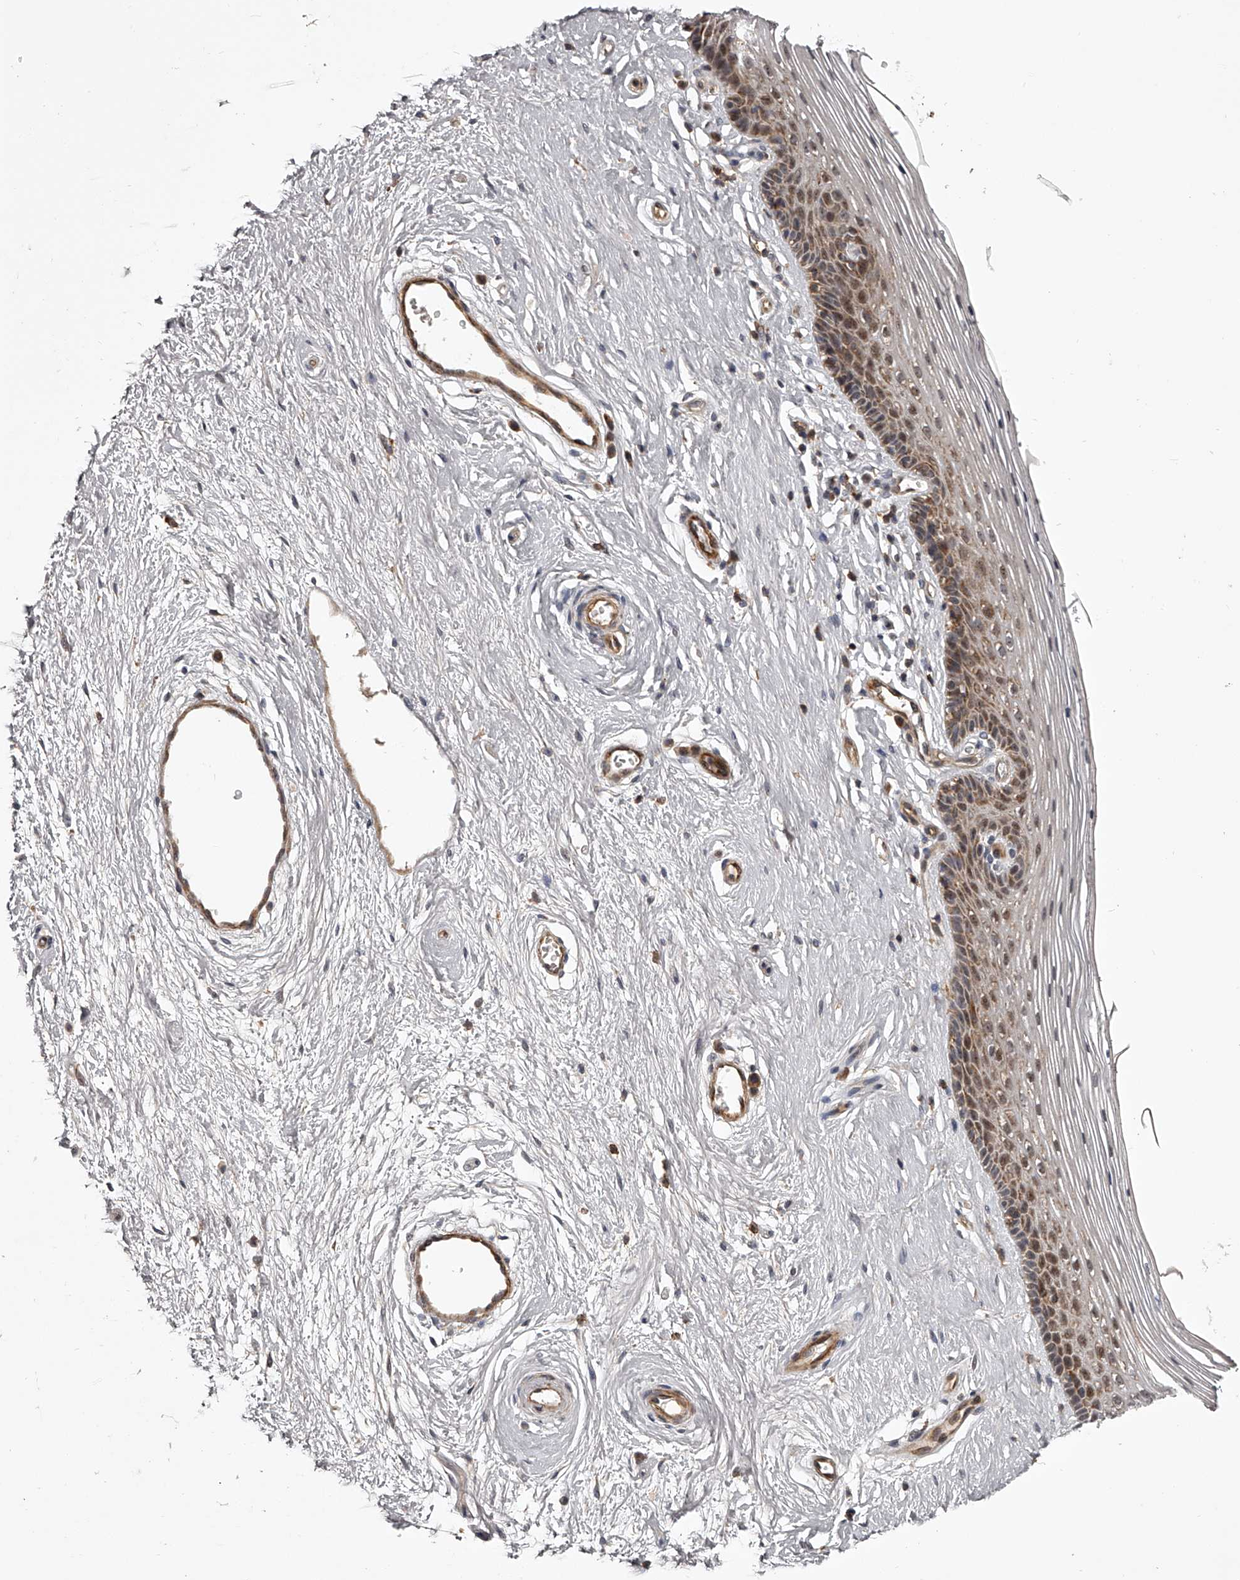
{"staining": {"intensity": "moderate", "quantity": "25%-75%", "location": "cytoplasmic/membranous"}, "tissue": "vagina", "cell_type": "Squamous epithelial cells", "image_type": "normal", "snomed": [{"axis": "morphology", "description": "Normal tissue, NOS"}, {"axis": "topography", "description": "Vagina"}], "caption": "A high-resolution photomicrograph shows IHC staining of normal vagina, which exhibits moderate cytoplasmic/membranous expression in approximately 25%-75% of squamous epithelial cells.", "gene": "RRP36", "patient": {"sex": "female", "age": 46}}